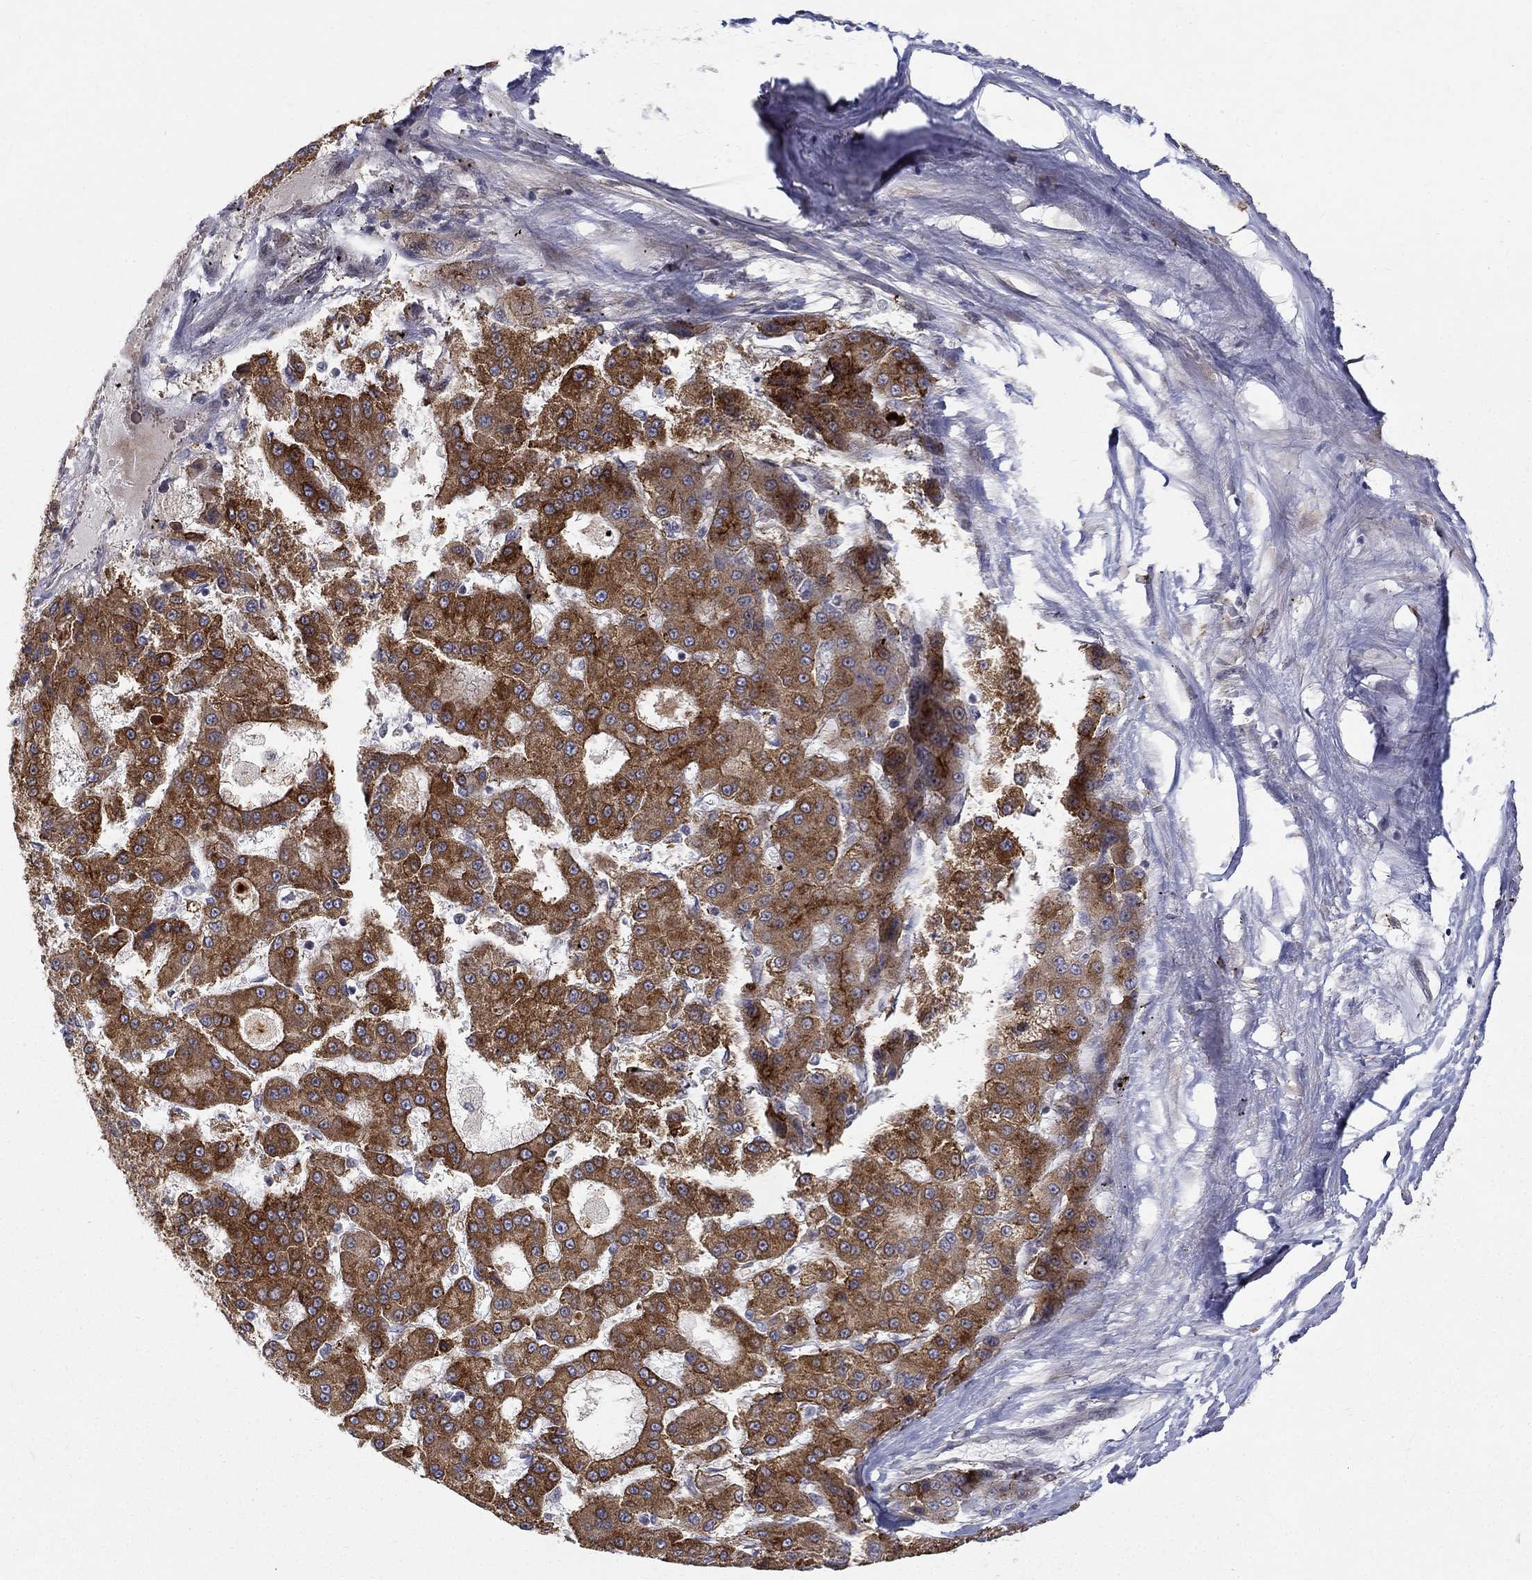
{"staining": {"intensity": "strong", "quantity": ">75%", "location": "cytoplasmic/membranous"}, "tissue": "liver cancer", "cell_type": "Tumor cells", "image_type": "cancer", "snomed": [{"axis": "morphology", "description": "Carcinoma, Hepatocellular, NOS"}, {"axis": "topography", "description": "Liver"}], "caption": "A micrograph of liver cancer stained for a protein demonstrates strong cytoplasmic/membranous brown staining in tumor cells.", "gene": "WDR19", "patient": {"sex": "male", "age": 70}}